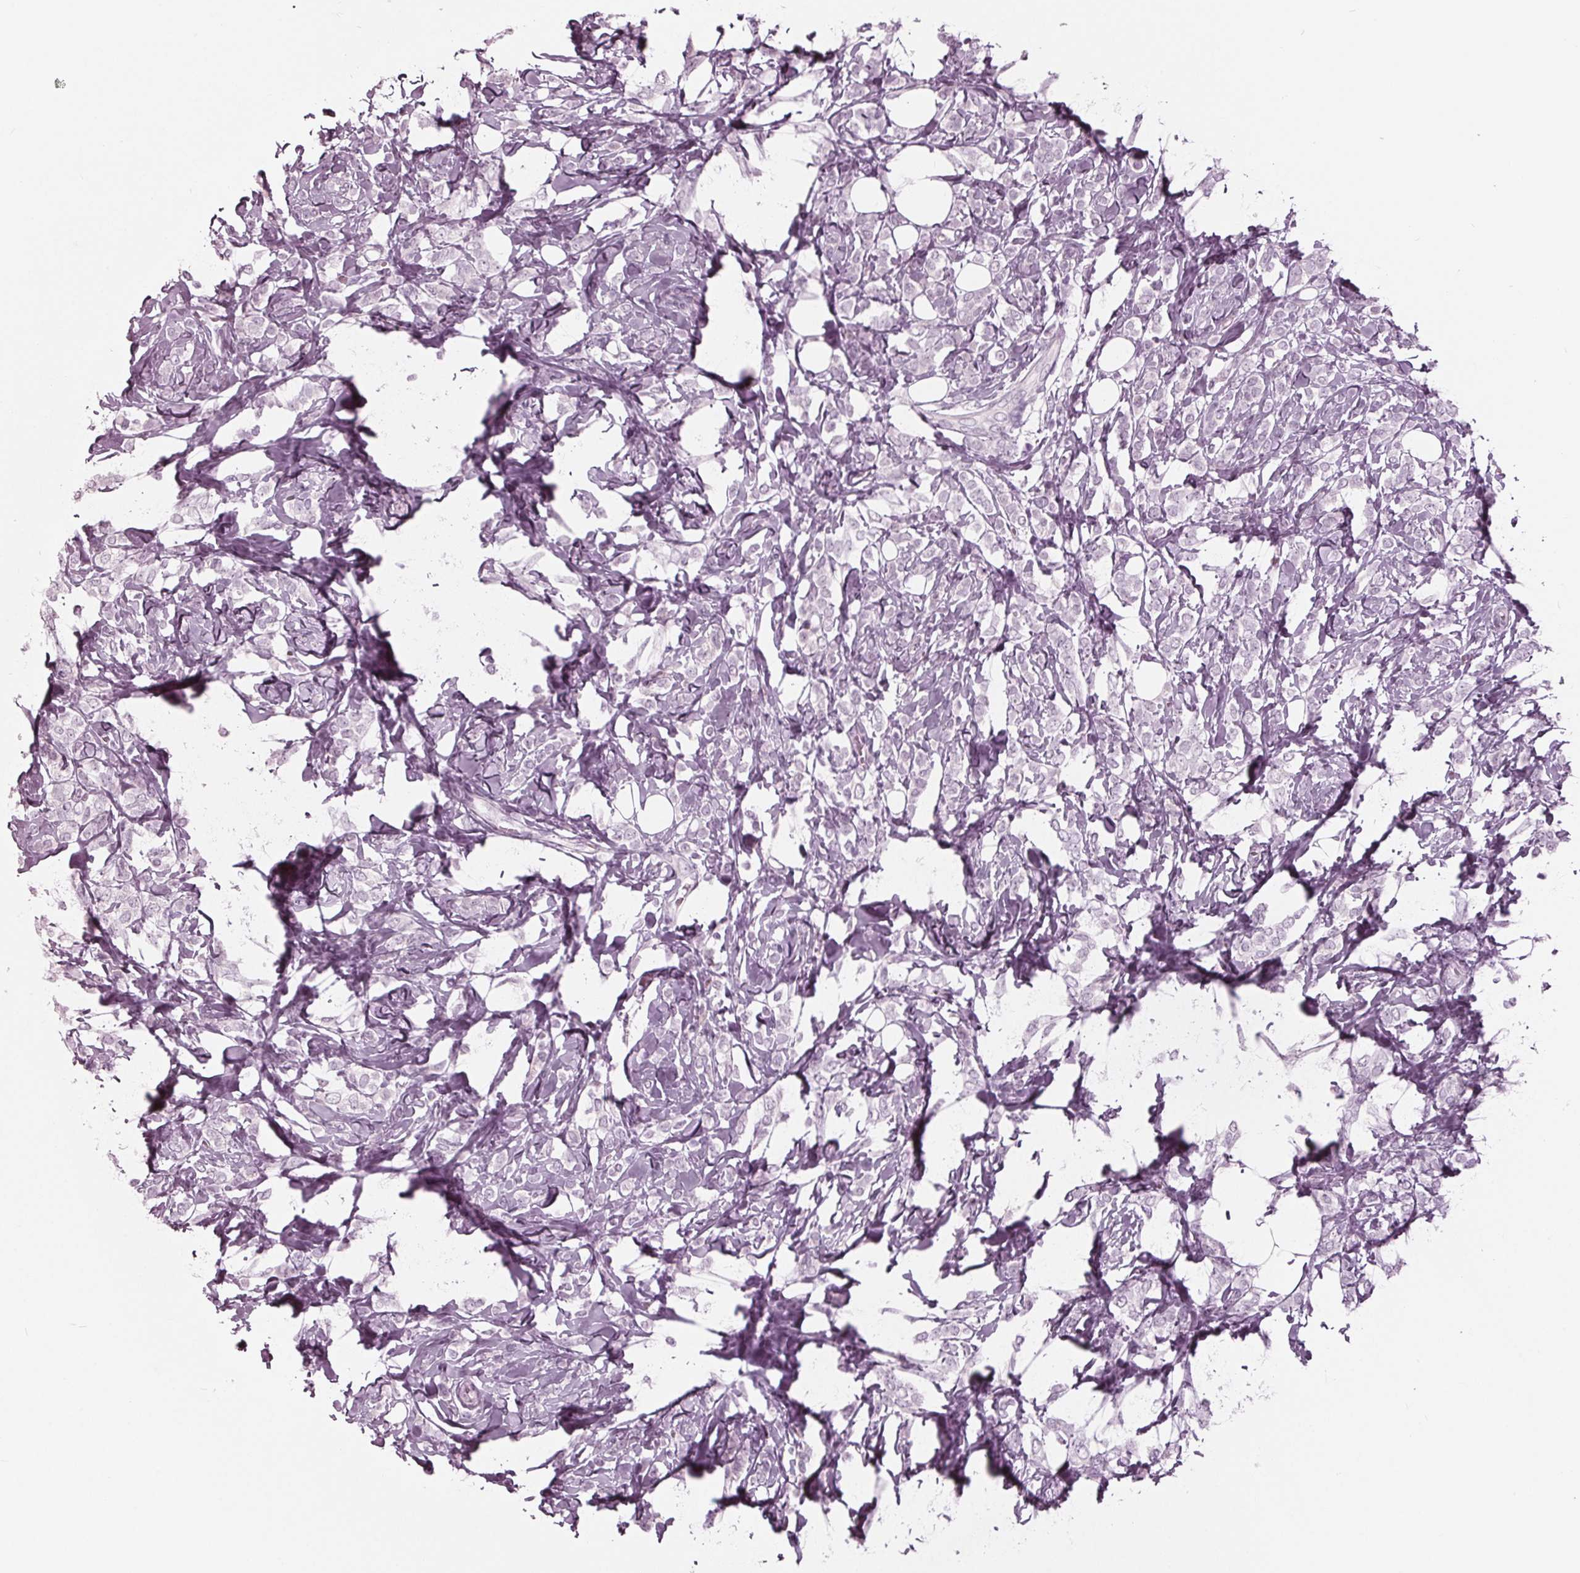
{"staining": {"intensity": "negative", "quantity": "none", "location": "none"}, "tissue": "breast cancer", "cell_type": "Tumor cells", "image_type": "cancer", "snomed": [{"axis": "morphology", "description": "Lobular carcinoma"}, {"axis": "topography", "description": "Breast"}], "caption": "Histopathology image shows no significant protein expression in tumor cells of breast cancer. (Brightfield microscopy of DAB (3,3'-diaminobenzidine) immunohistochemistry at high magnification).", "gene": "KRT28", "patient": {"sex": "female", "age": 49}}